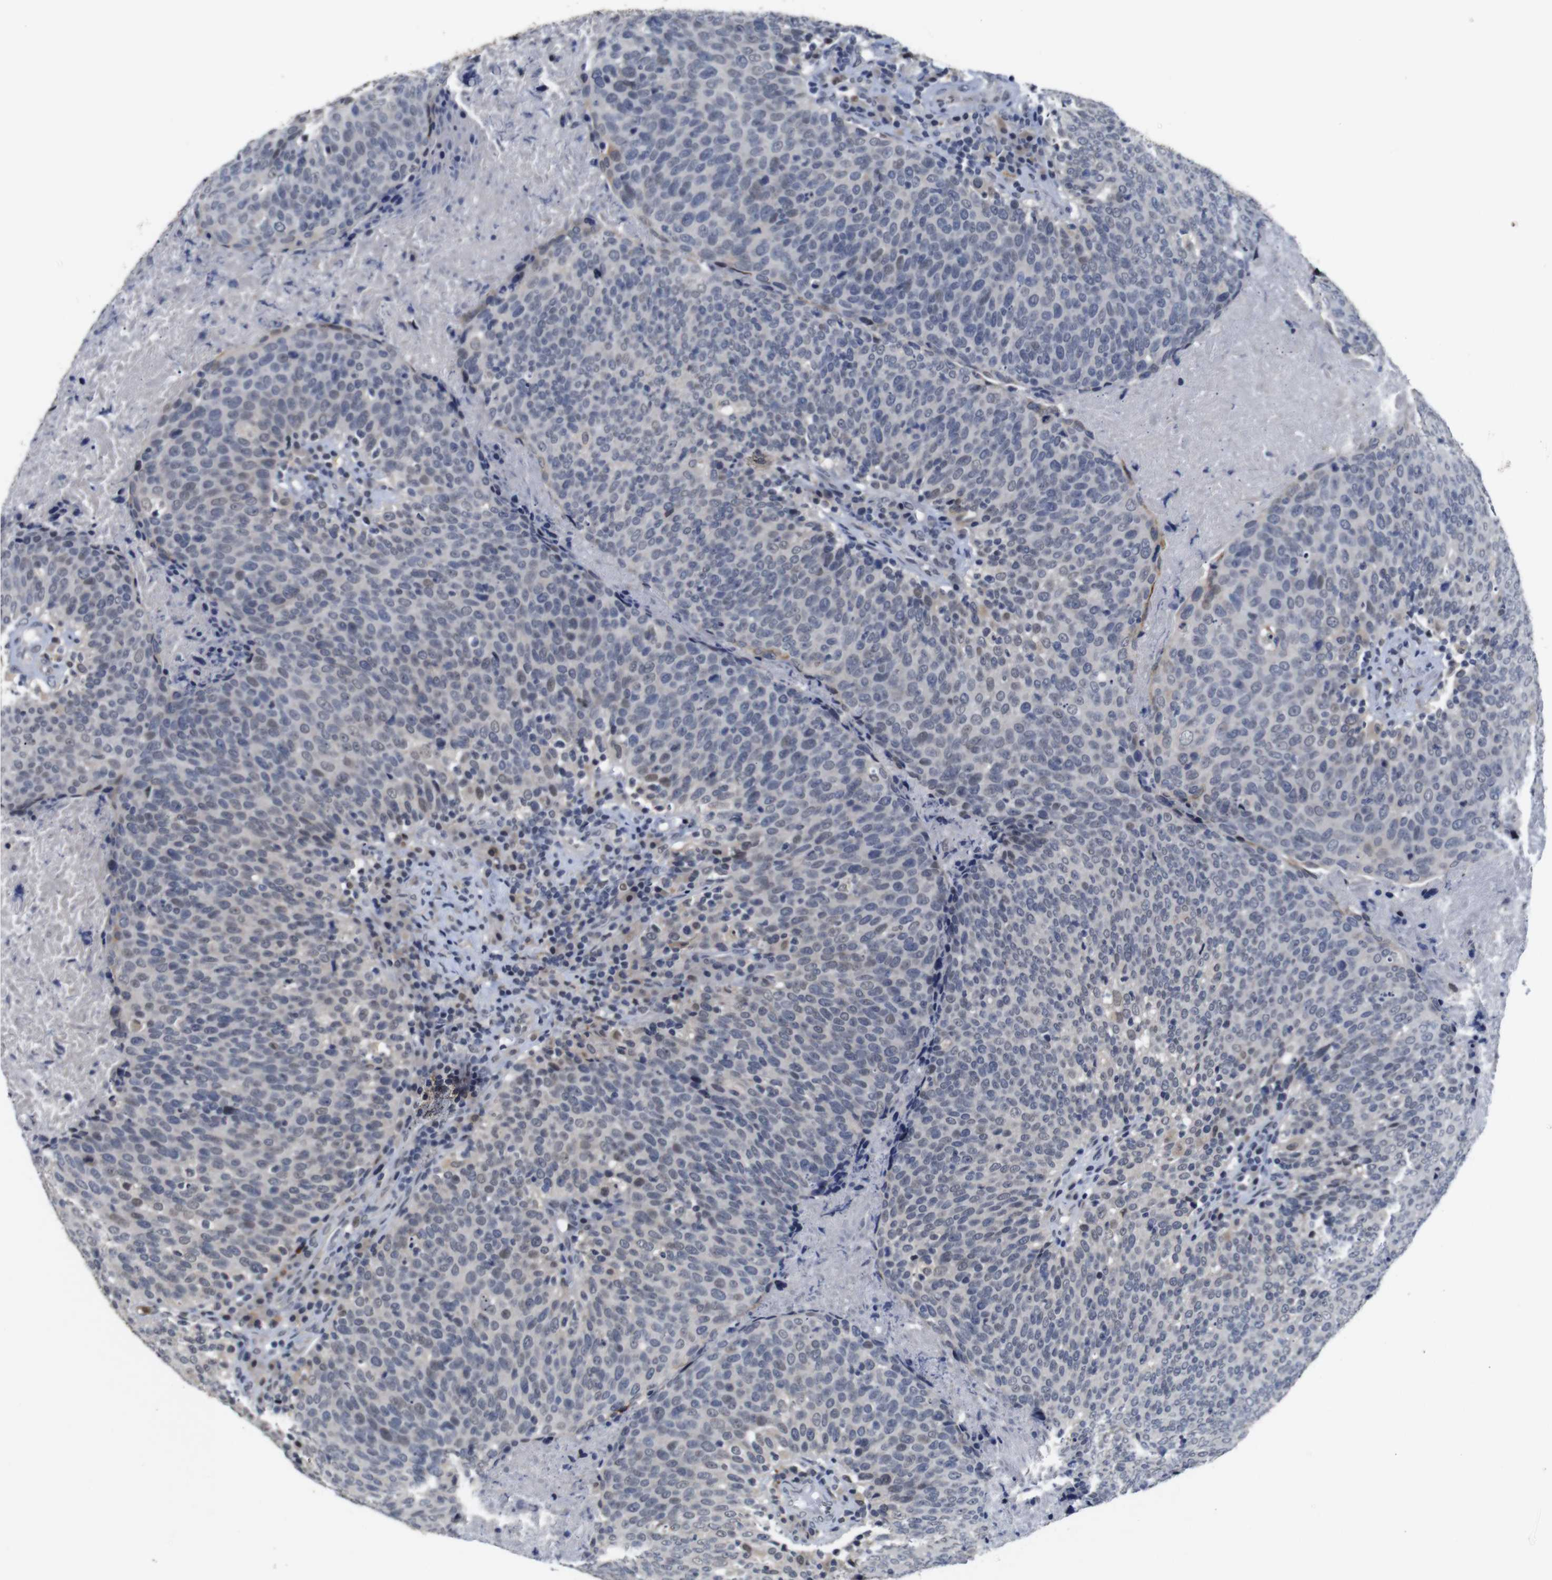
{"staining": {"intensity": "negative", "quantity": "none", "location": "none"}, "tissue": "head and neck cancer", "cell_type": "Tumor cells", "image_type": "cancer", "snomed": [{"axis": "morphology", "description": "Squamous cell carcinoma, NOS"}, {"axis": "morphology", "description": "Squamous cell carcinoma, metastatic, NOS"}, {"axis": "topography", "description": "Lymph node"}, {"axis": "topography", "description": "Head-Neck"}], "caption": "This is an immunohistochemistry image of human head and neck cancer. There is no expression in tumor cells.", "gene": "NTRK3", "patient": {"sex": "male", "age": 62}}